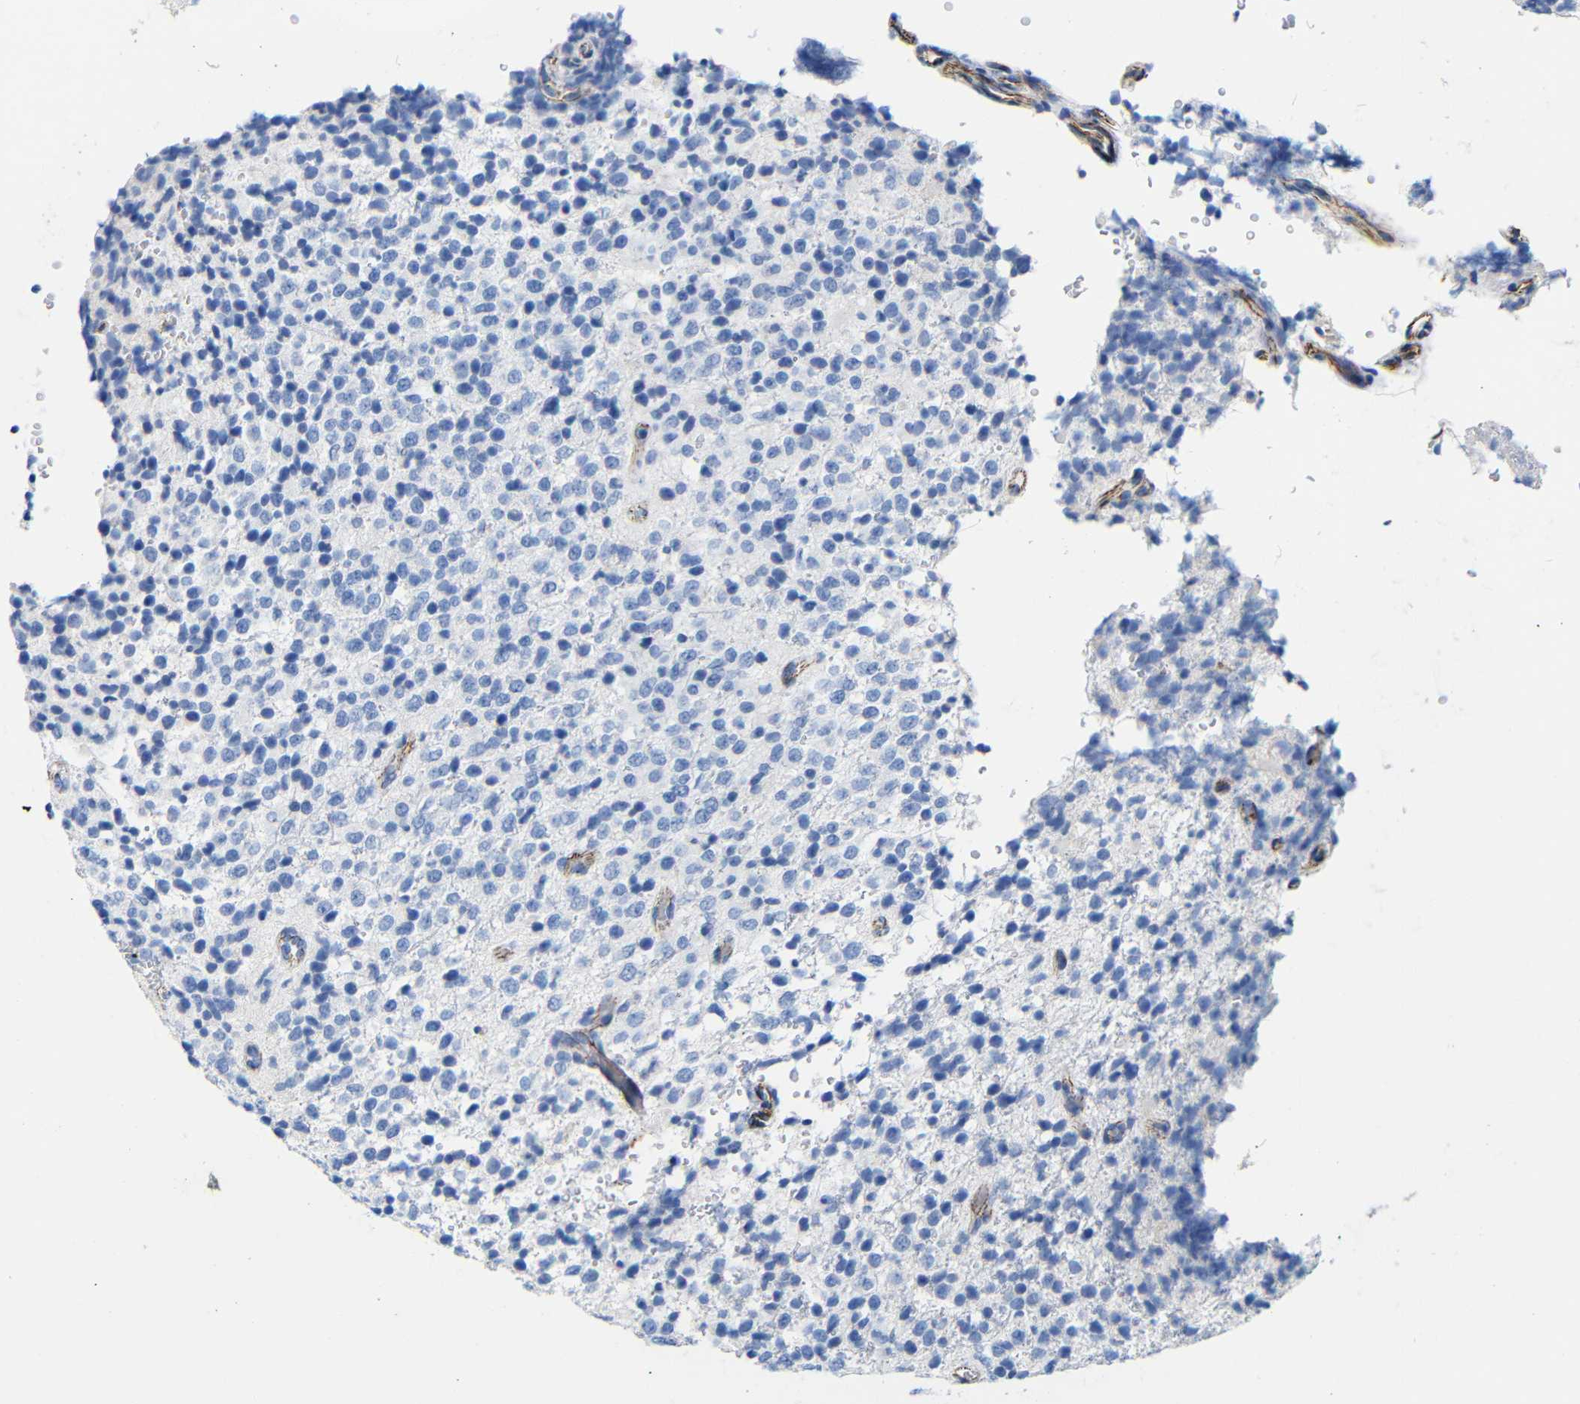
{"staining": {"intensity": "negative", "quantity": "none", "location": "none"}, "tissue": "glioma", "cell_type": "Tumor cells", "image_type": "cancer", "snomed": [{"axis": "morphology", "description": "Glioma, malignant, High grade"}, {"axis": "topography", "description": "pancreas cauda"}], "caption": "The photomicrograph reveals no significant positivity in tumor cells of malignant glioma (high-grade).", "gene": "CGNL1", "patient": {"sex": "male", "age": 60}}